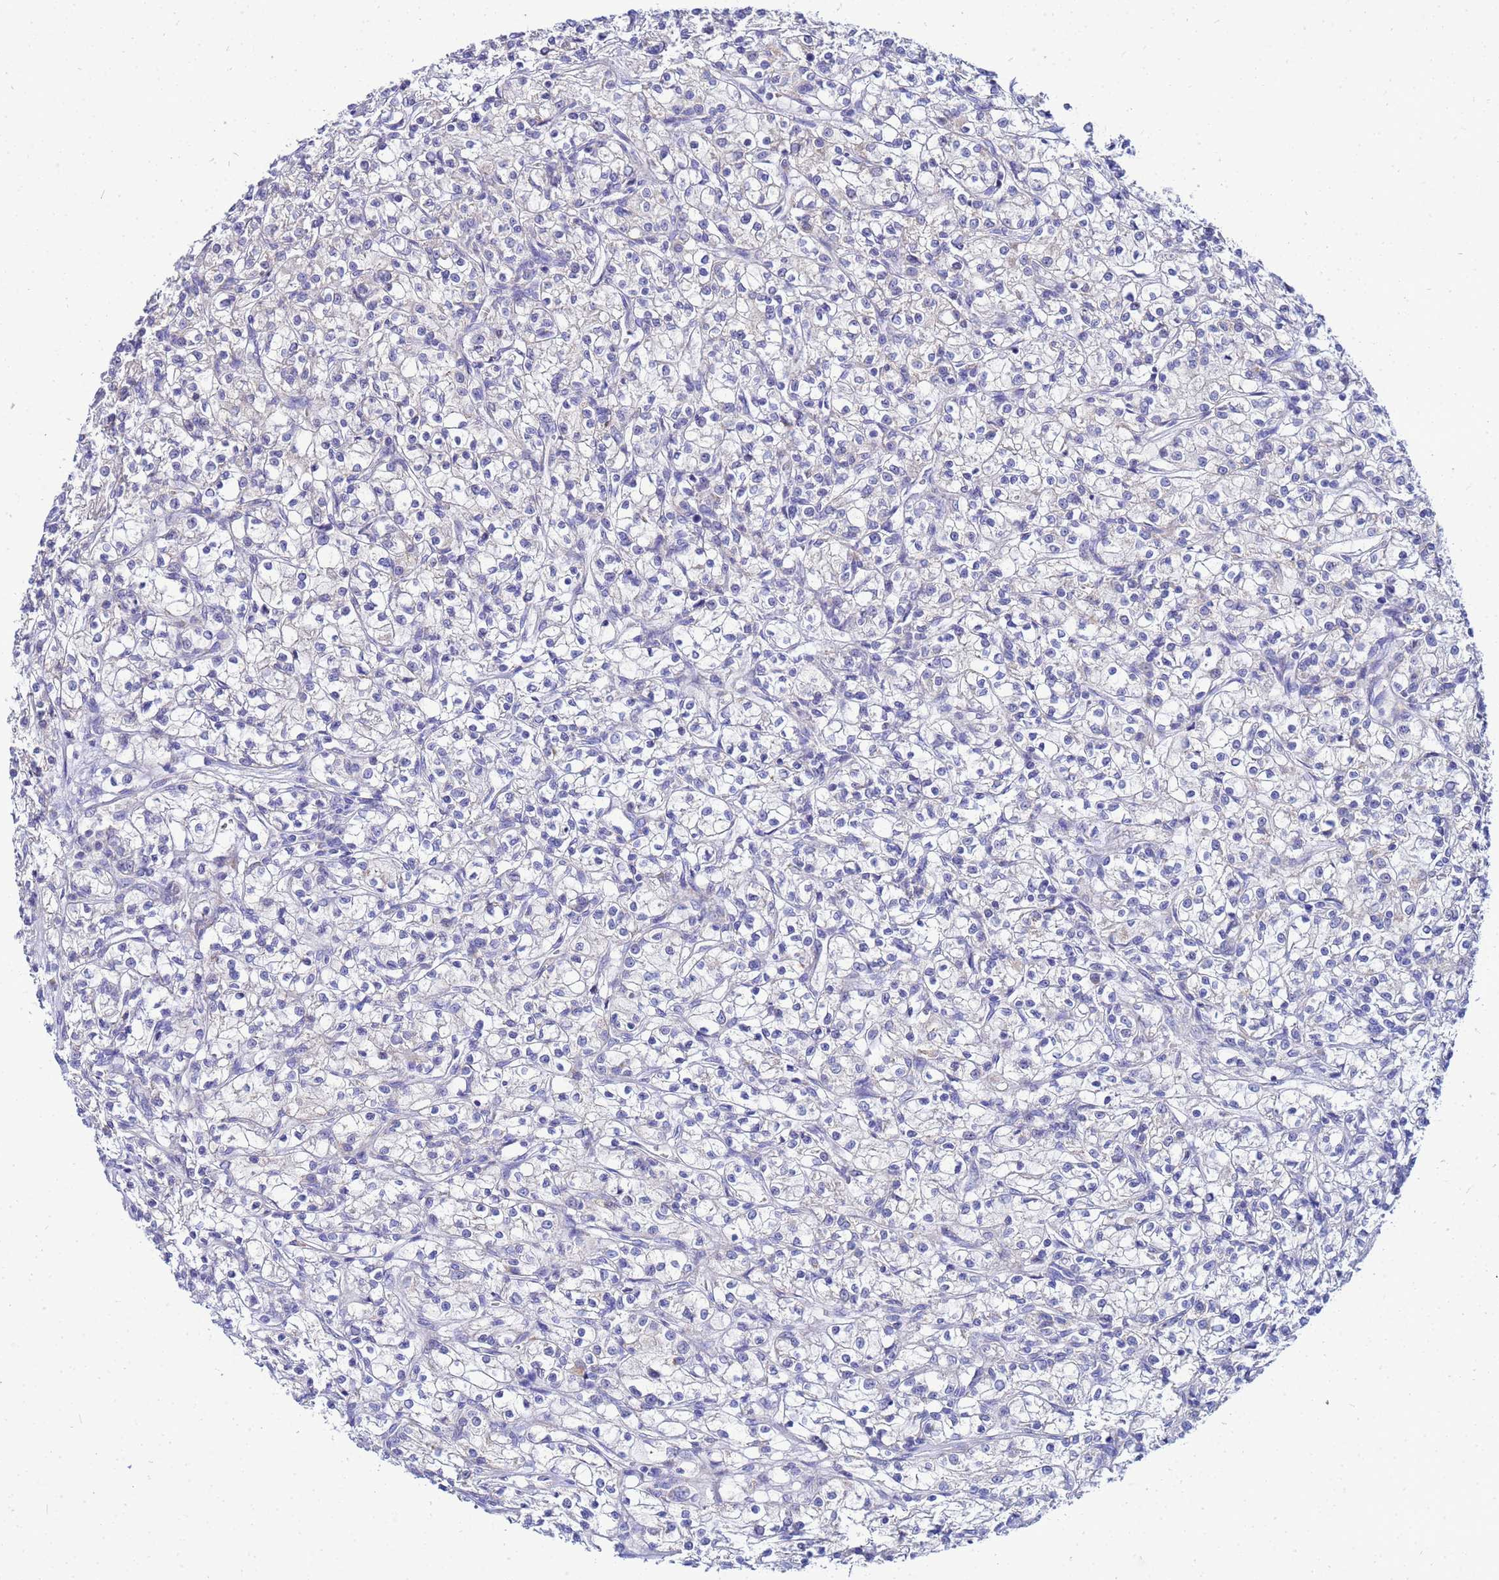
{"staining": {"intensity": "negative", "quantity": "none", "location": "none"}, "tissue": "renal cancer", "cell_type": "Tumor cells", "image_type": "cancer", "snomed": [{"axis": "morphology", "description": "Adenocarcinoma, NOS"}, {"axis": "topography", "description": "Kidney"}], "caption": "An IHC photomicrograph of adenocarcinoma (renal) is shown. There is no staining in tumor cells of adenocarcinoma (renal).", "gene": "FAHD2A", "patient": {"sex": "female", "age": 59}}